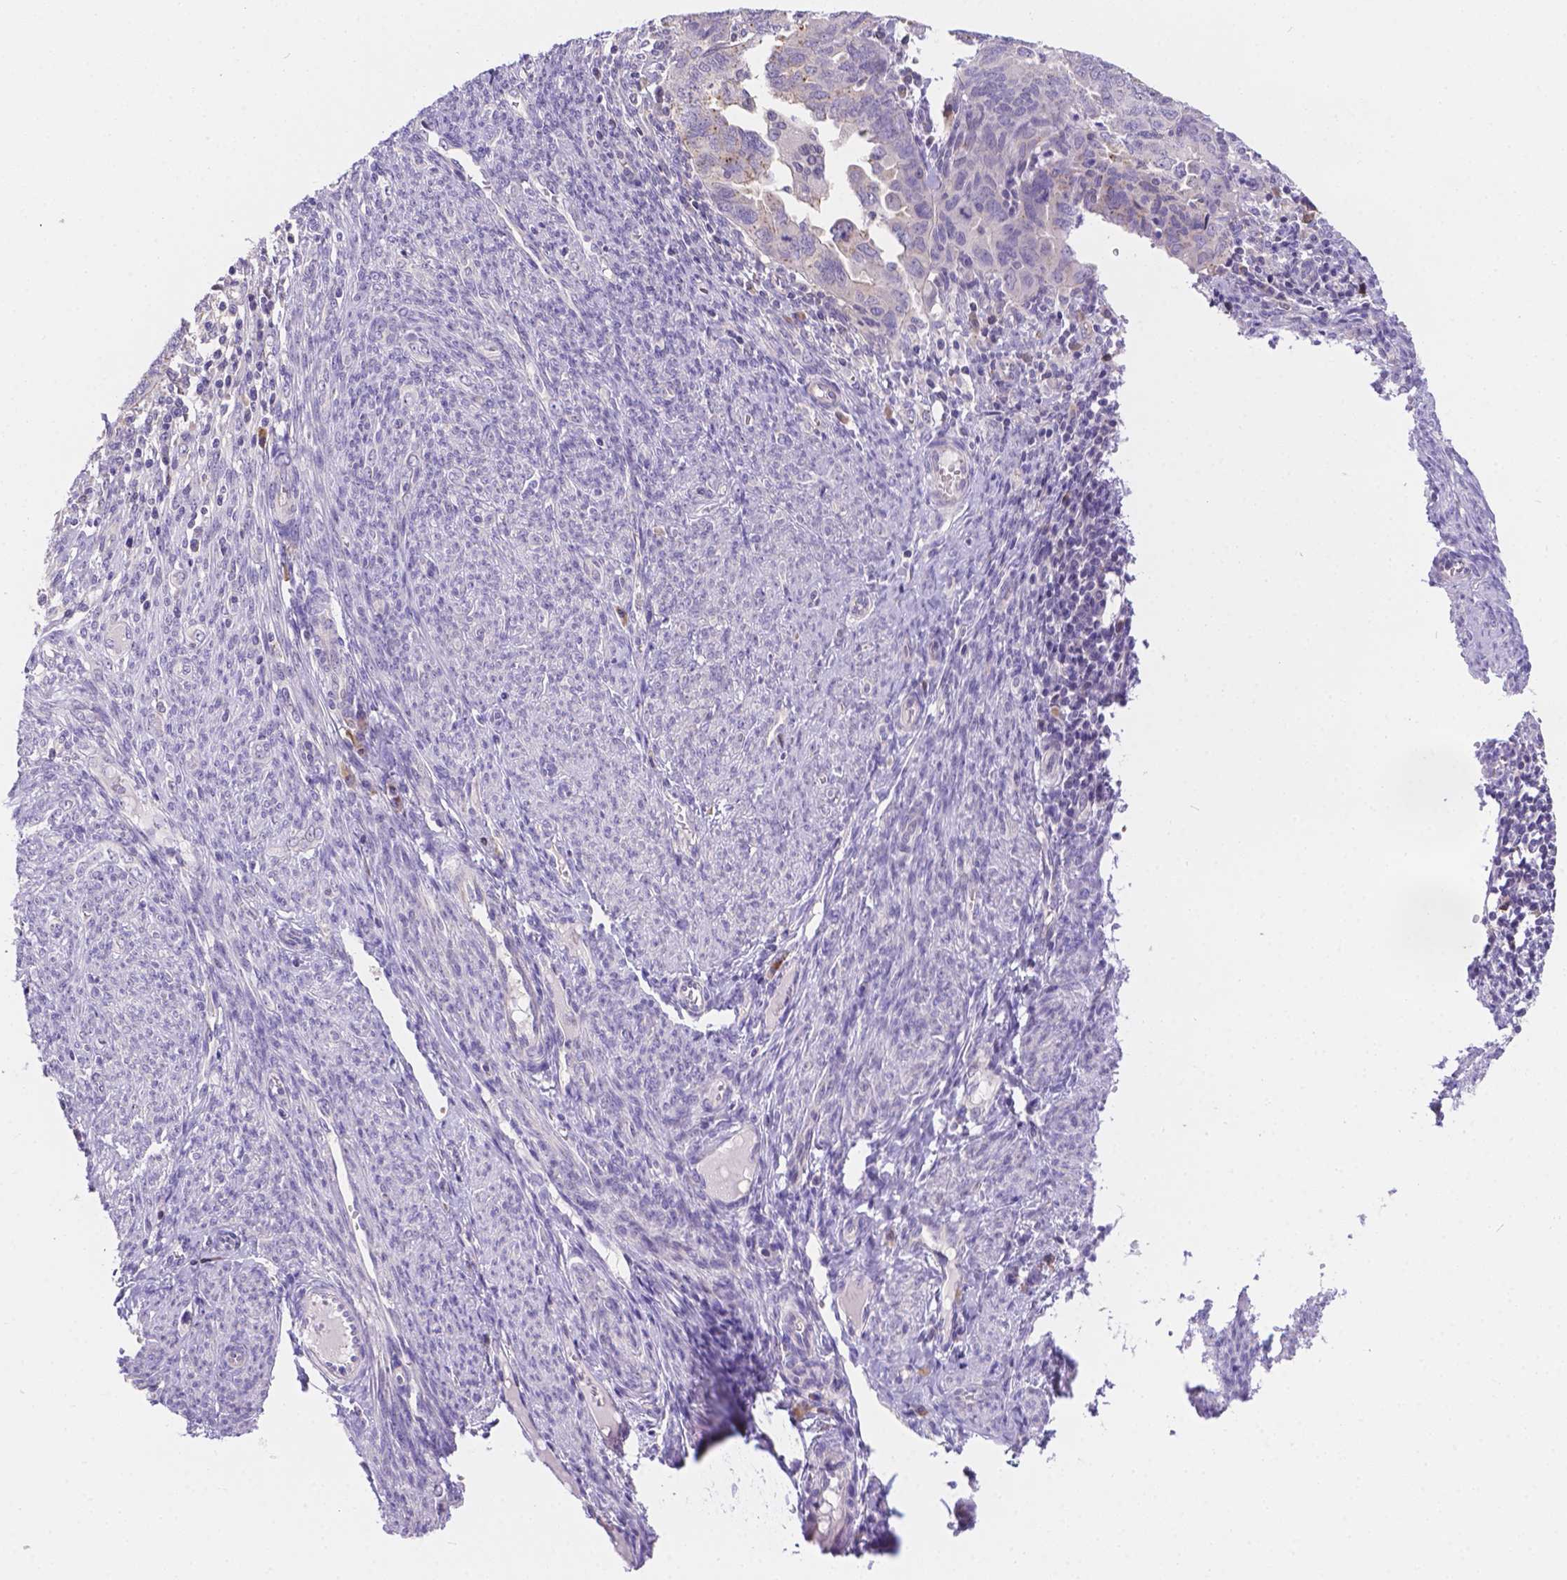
{"staining": {"intensity": "moderate", "quantity": "<25%", "location": "cytoplasmic/membranous"}, "tissue": "endometrial cancer", "cell_type": "Tumor cells", "image_type": "cancer", "snomed": [{"axis": "morphology", "description": "Adenocarcinoma, NOS"}, {"axis": "topography", "description": "Endometrium"}], "caption": "About <25% of tumor cells in human endometrial cancer show moderate cytoplasmic/membranous protein expression as visualized by brown immunohistochemical staining.", "gene": "CD96", "patient": {"sex": "female", "age": 79}}